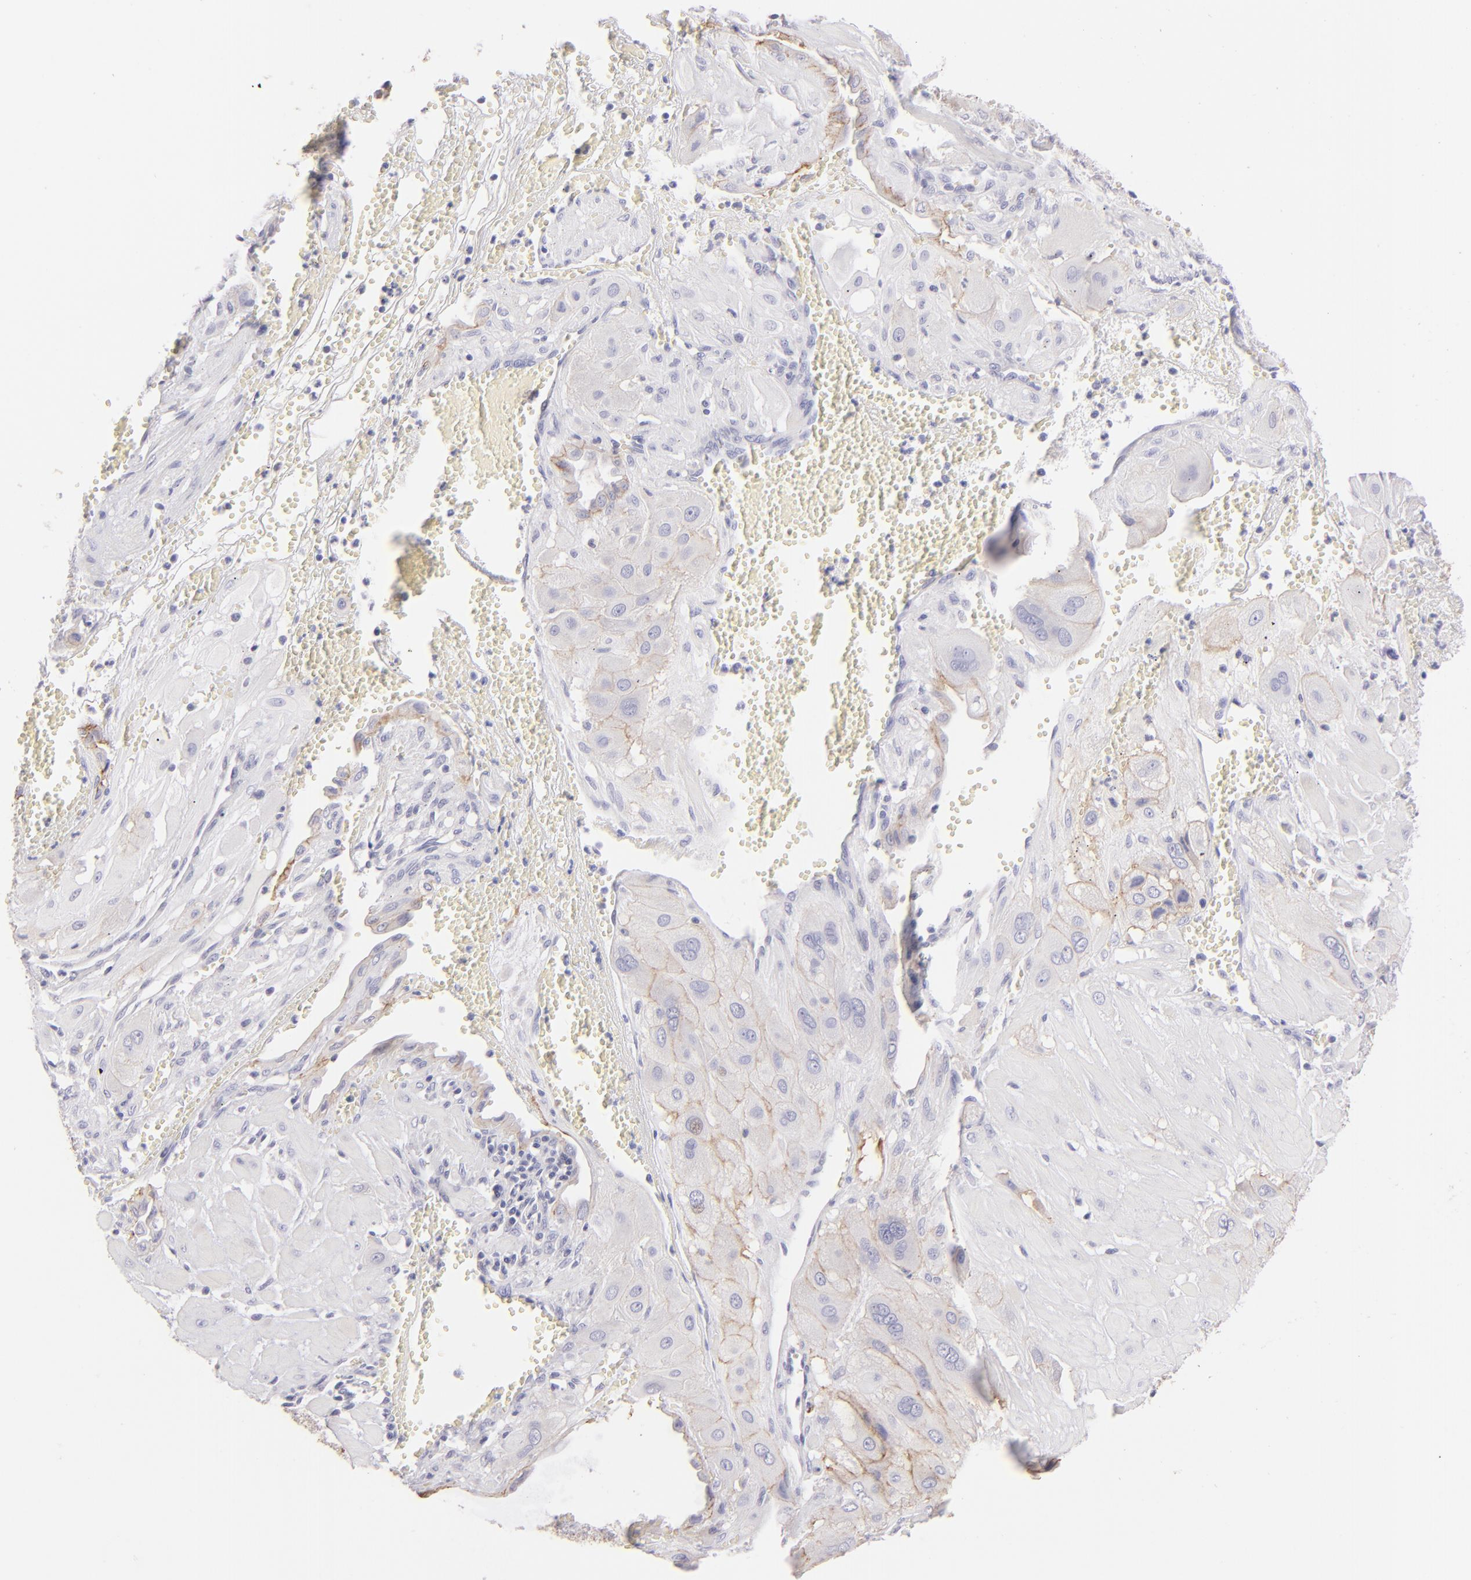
{"staining": {"intensity": "weak", "quantity": "25%-75%", "location": "cytoplasmic/membranous"}, "tissue": "cervical cancer", "cell_type": "Tumor cells", "image_type": "cancer", "snomed": [{"axis": "morphology", "description": "Squamous cell carcinoma, NOS"}, {"axis": "topography", "description": "Cervix"}], "caption": "Protein expression analysis of human cervical squamous cell carcinoma reveals weak cytoplasmic/membranous positivity in about 25%-75% of tumor cells.", "gene": "CLDN4", "patient": {"sex": "female", "age": 34}}